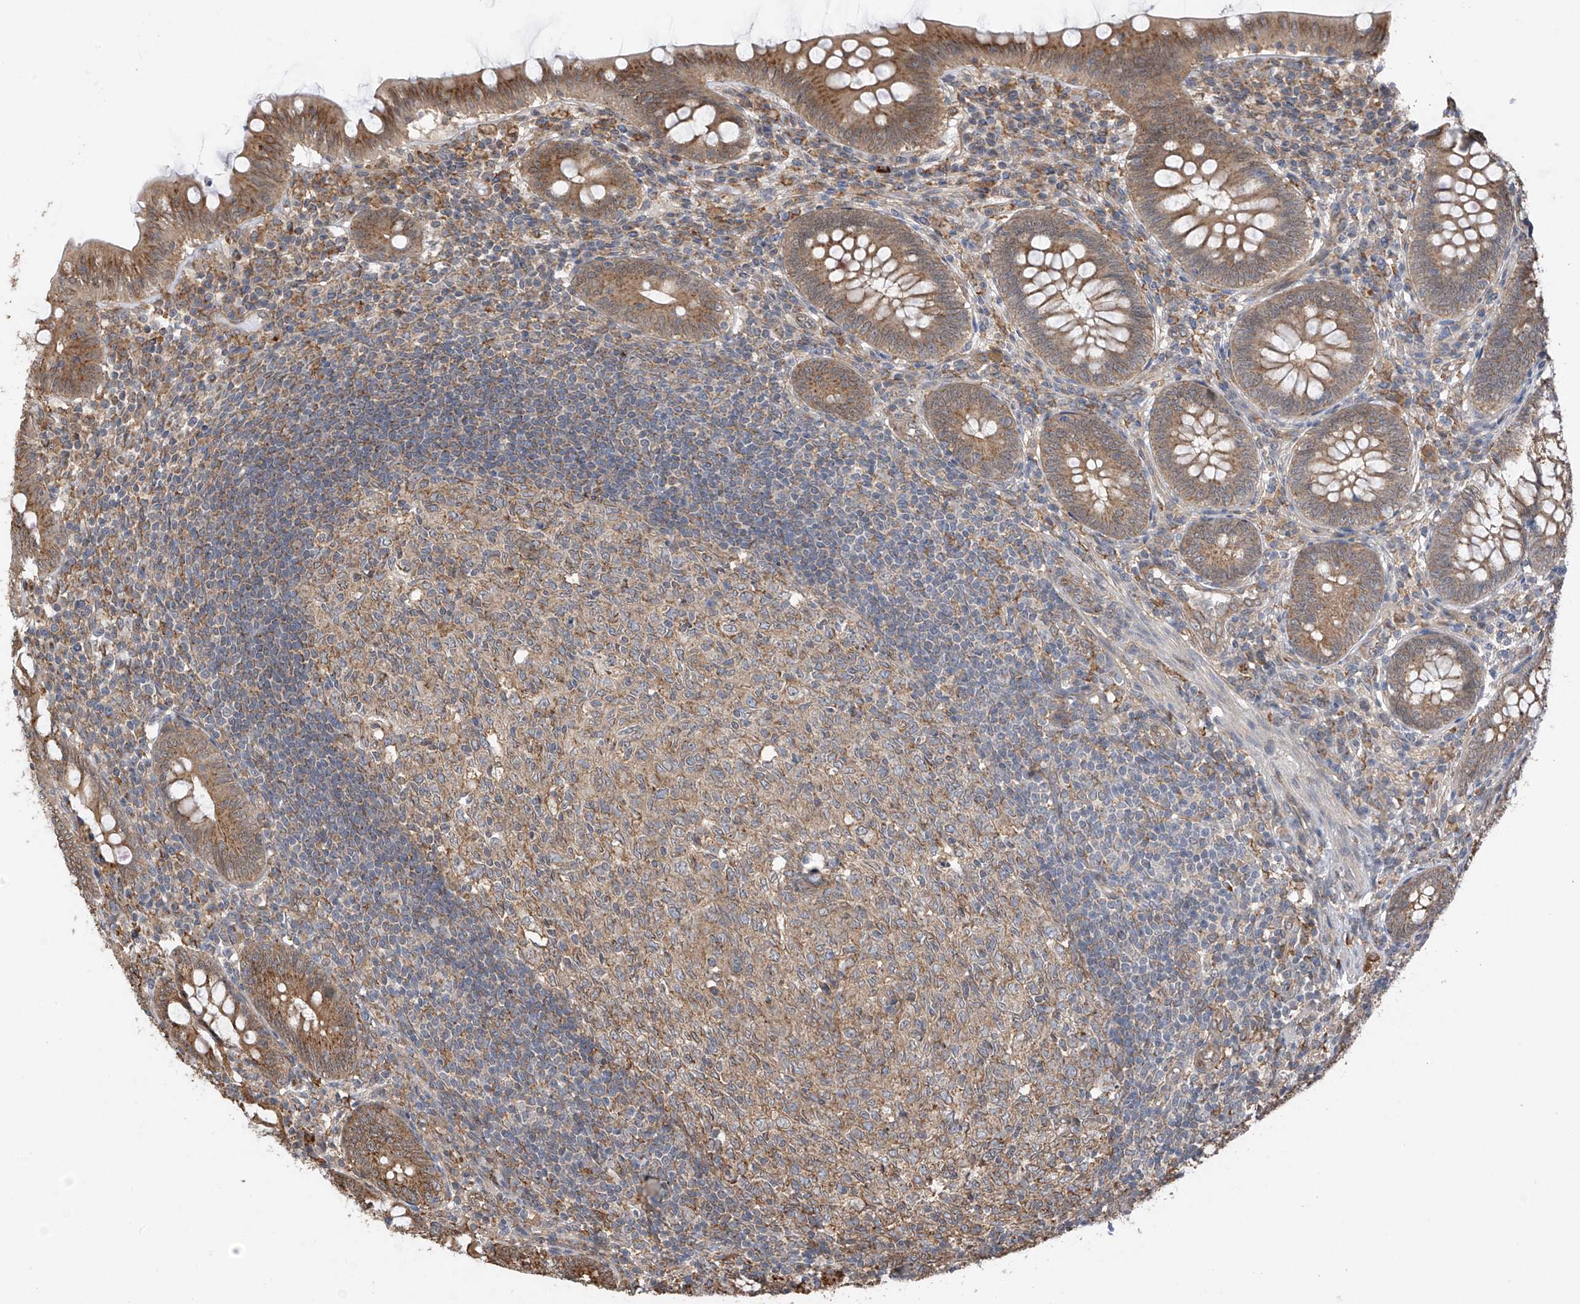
{"staining": {"intensity": "moderate", "quantity": ">75%", "location": "cytoplasmic/membranous"}, "tissue": "appendix", "cell_type": "Glandular cells", "image_type": "normal", "snomed": [{"axis": "morphology", "description": "Normal tissue, NOS"}, {"axis": "topography", "description": "Appendix"}], "caption": "Appendix stained with DAB immunohistochemistry (IHC) reveals medium levels of moderate cytoplasmic/membranous expression in approximately >75% of glandular cells.", "gene": "ZNF189", "patient": {"sex": "male", "age": 14}}